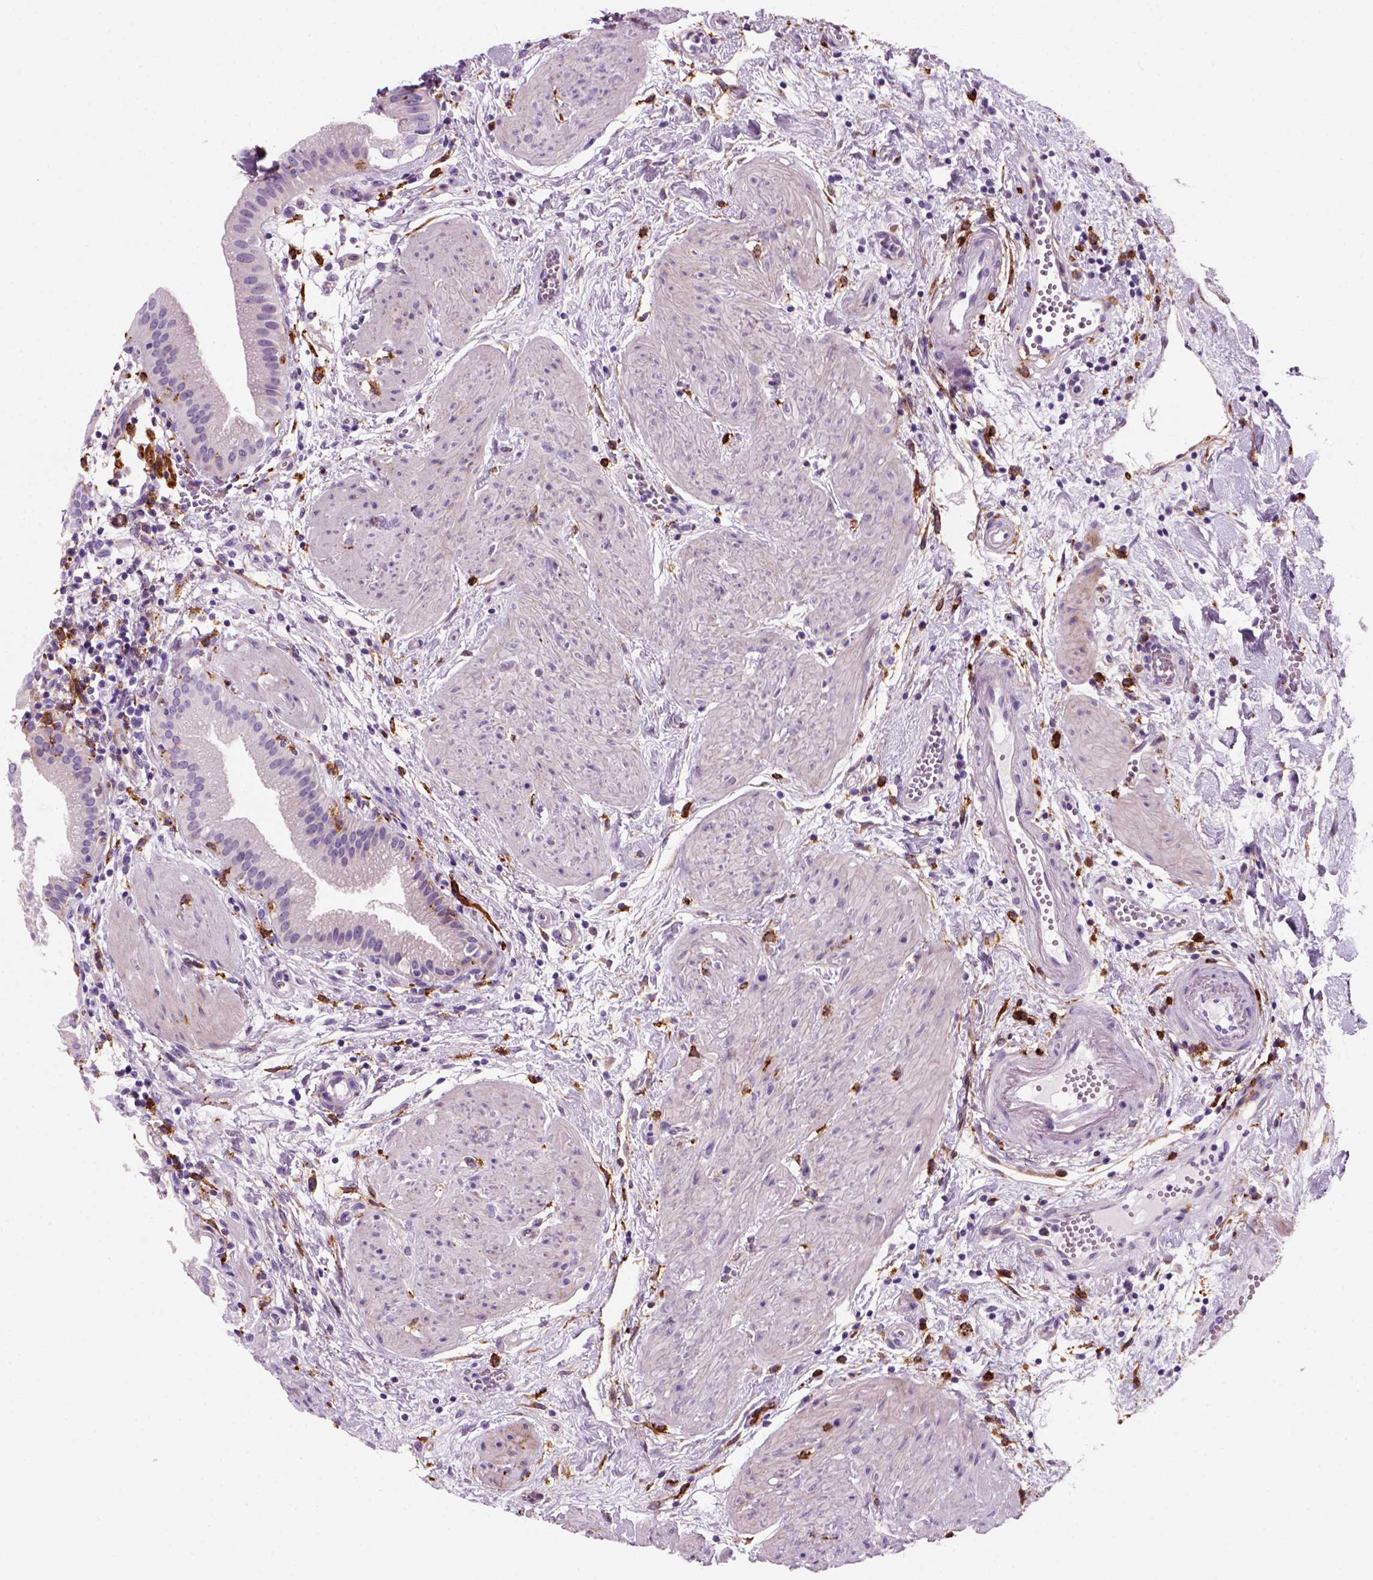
{"staining": {"intensity": "negative", "quantity": "none", "location": "none"}, "tissue": "gallbladder", "cell_type": "Glandular cells", "image_type": "normal", "snomed": [{"axis": "morphology", "description": "Normal tissue, NOS"}, {"axis": "topography", "description": "Gallbladder"}], "caption": "An image of gallbladder stained for a protein reveals no brown staining in glandular cells. (DAB immunohistochemistry with hematoxylin counter stain).", "gene": "MARCKS", "patient": {"sex": "female", "age": 65}}